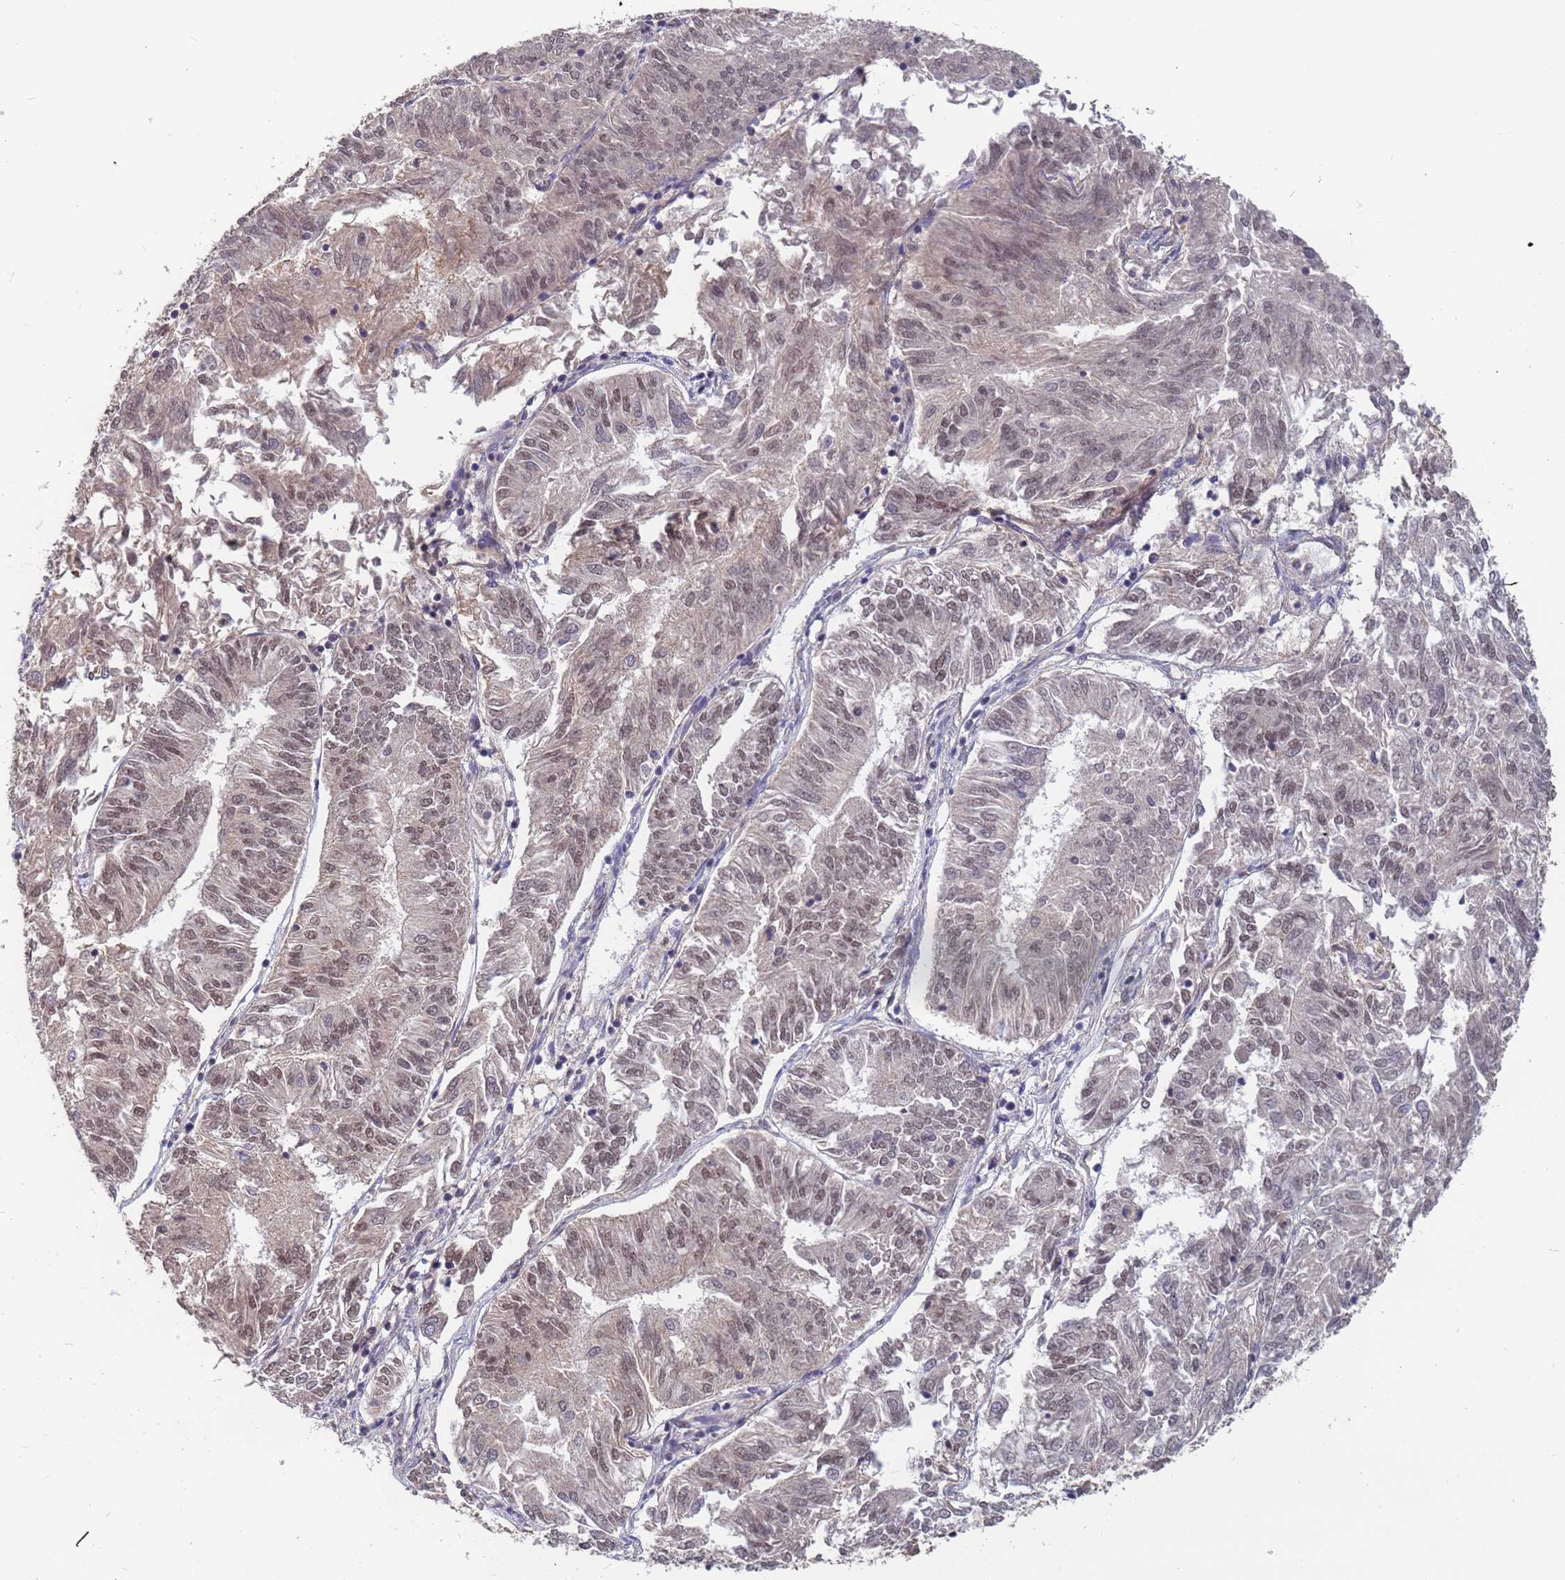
{"staining": {"intensity": "weak", "quantity": ">75%", "location": "nuclear"}, "tissue": "endometrial cancer", "cell_type": "Tumor cells", "image_type": "cancer", "snomed": [{"axis": "morphology", "description": "Adenocarcinoma, NOS"}, {"axis": "topography", "description": "Endometrium"}], "caption": "Endometrial cancer tissue displays weak nuclear staining in about >75% of tumor cells", "gene": "DENND2B", "patient": {"sex": "female", "age": 58}}